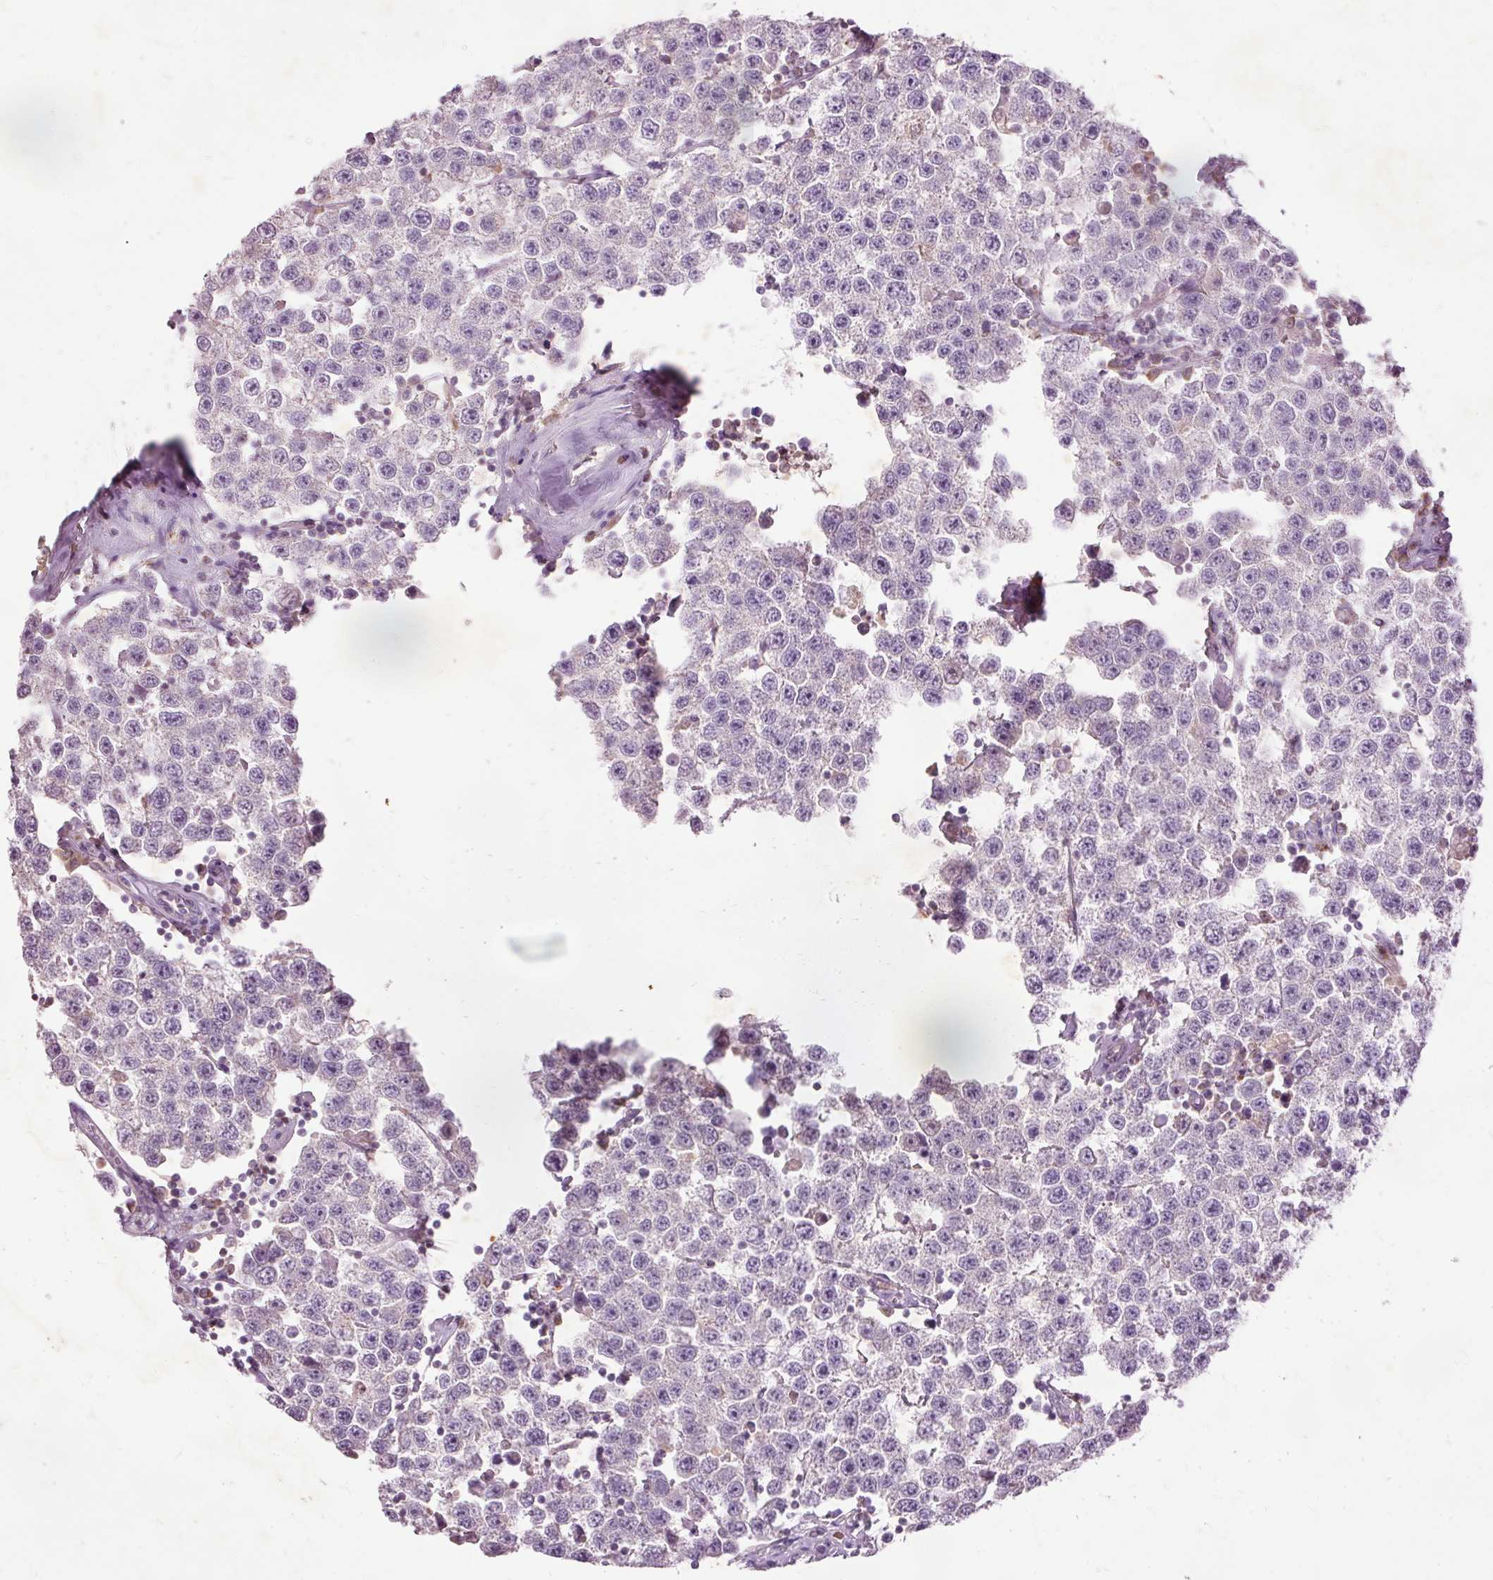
{"staining": {"intensity": "negative", "quantity": "none", "location": "none"}, "tissue": "testis cancer", "cell_type": "Tumor cells", "image_type": "cancer", "snomed": [{"axis": "morphology", "description": "Seminoma, NOS"}, {"axis": "topography", "description": "Testis"}], "caption": "The histopathology image reveals no staining of tumor cells in testis cancer.", "gene": "PRDX5", "patient": {"sex": "male", "age": 34}}